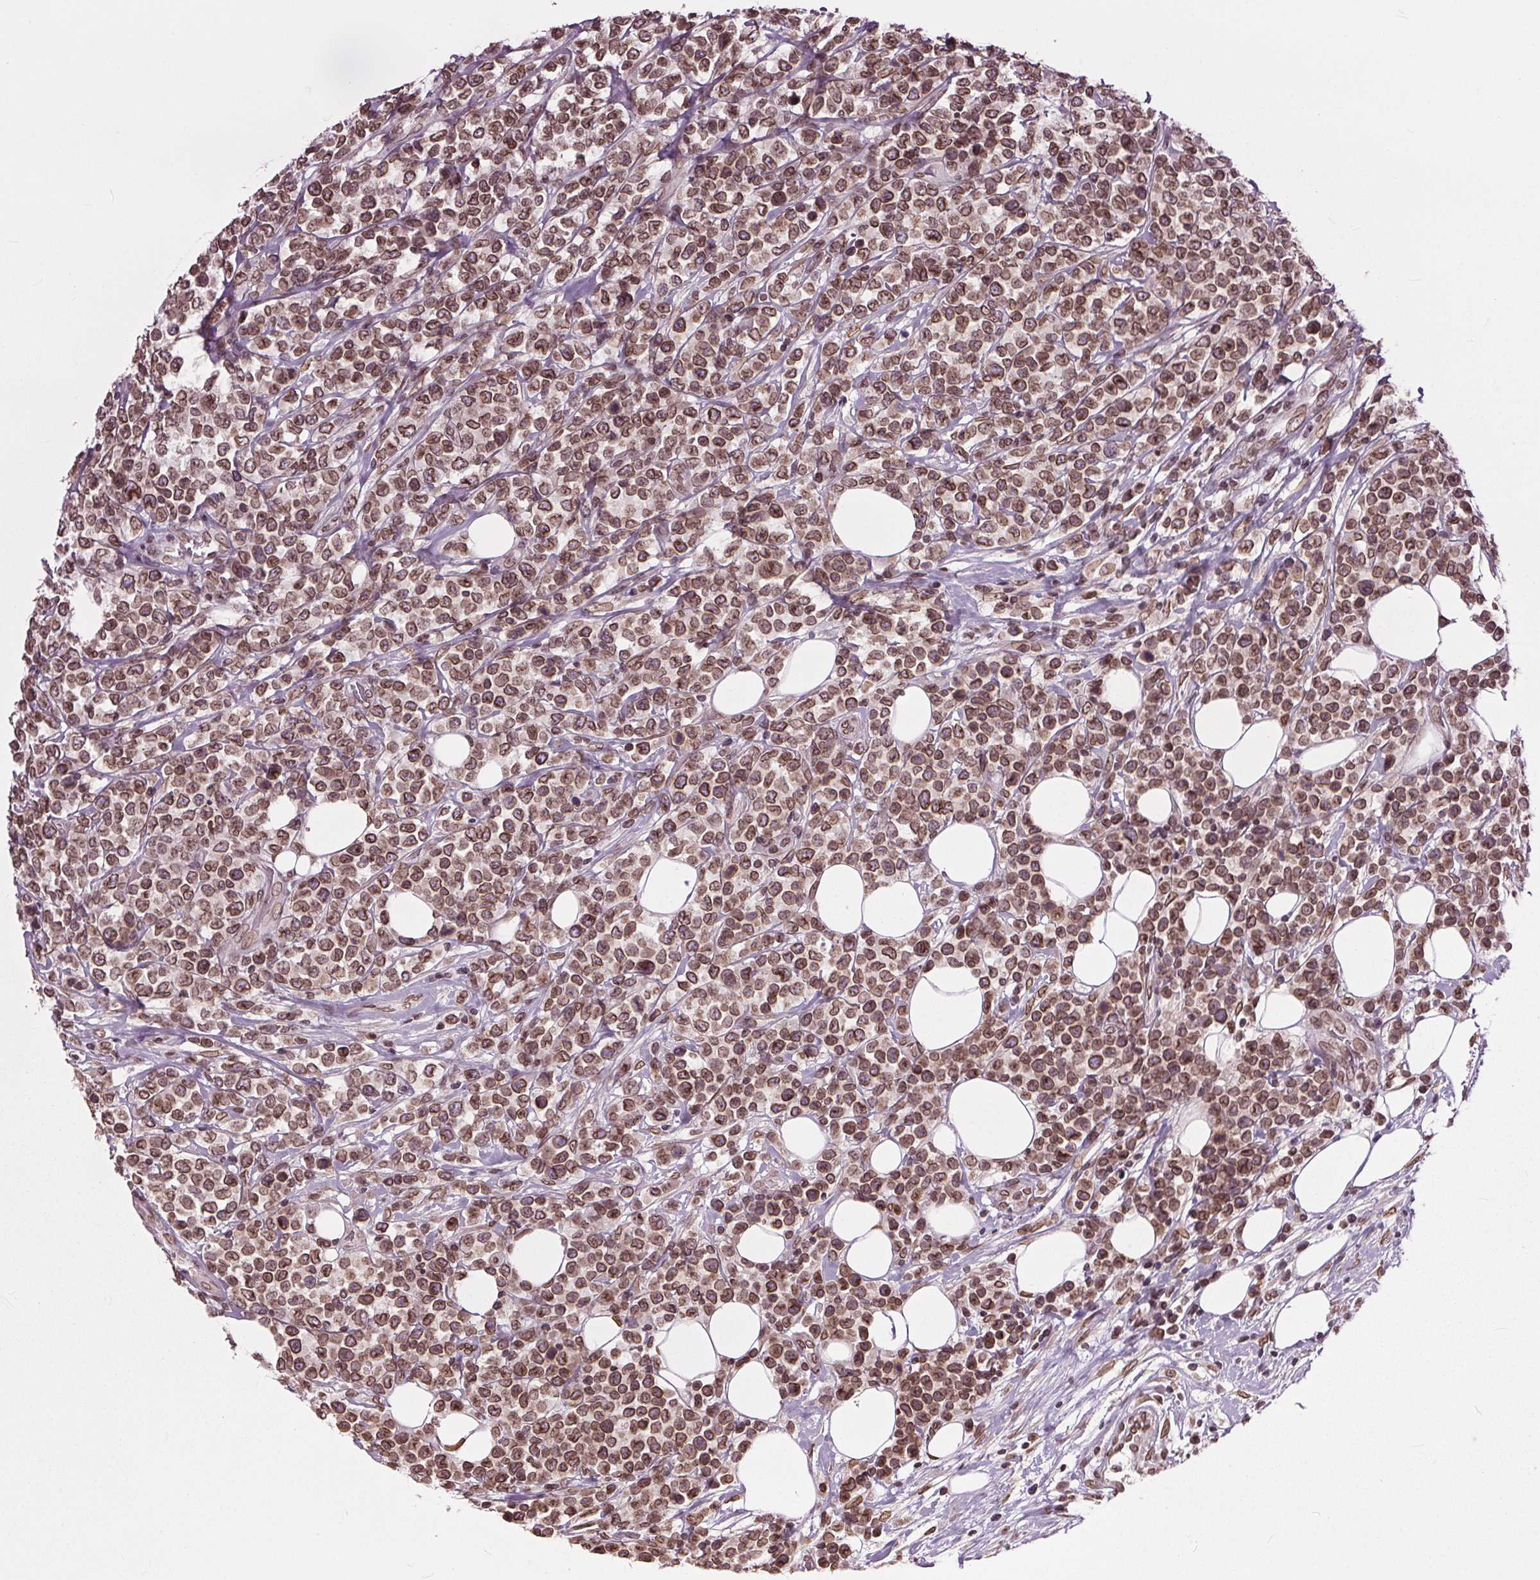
{"staining": {"intensity": "moderate", "quantity": ">75%", "location": "cytoplasmic/membranous,nuclear"}, "tissue": "lymphoma", "cell_type": "Tumor cells", "image_type": "cancer", "snomed": [{"axis": "morphology", "description": "Malignant lymphoma, non-Hodgkin's type, High grade"}, {"axis": "topography", "description": "Soft tissue"}], "caption": "Protein analysis of high-grade malignant lymphoma, non-Hodgkin's type tissue demonstrates moderate cytoplasmic/membranous and nuclear positivity in about >75% of tumor cells.", "gene": "TTC39C", "patient": {"sex": "female", "age": 56}}